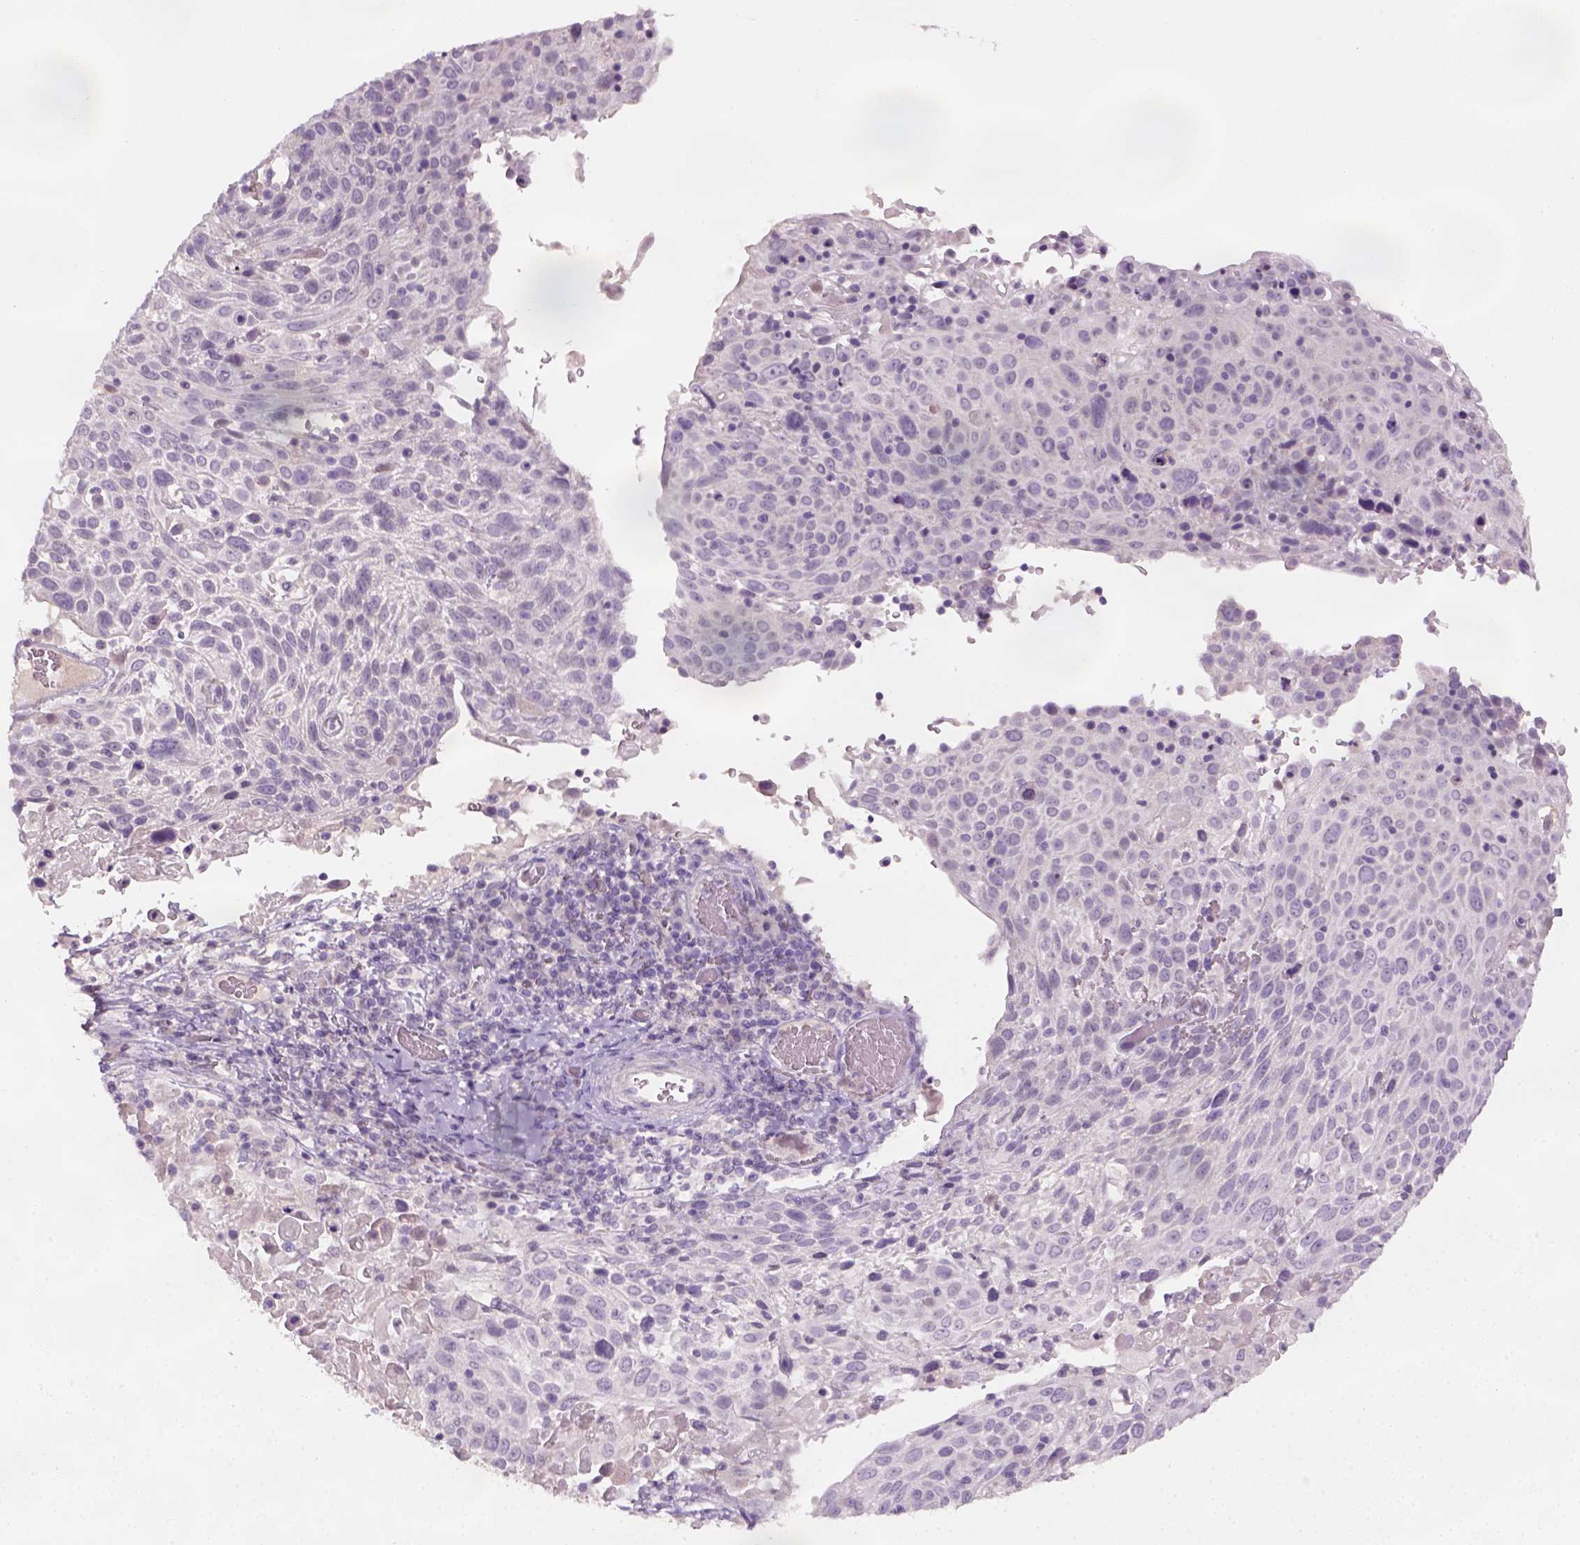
{"staining": {"intensity": "negative", "quantity": "none", "location": "none"}, "tissue": "cervical cancer", "cell_type": "Tumor cells", "image_type": "cancer", "snomed": [{"axis": "morphology", "description": "Squamous cell carcinoma, NOS"}, {"axis": "topography", "description": "Cervix"}], "caption": "The photomicrograph demonstrates no significant expression in tumor cells of cervical squamous cell carcinoma.", "gene": "GFI1B", "patient": {"sex": "female", "age": 61}}